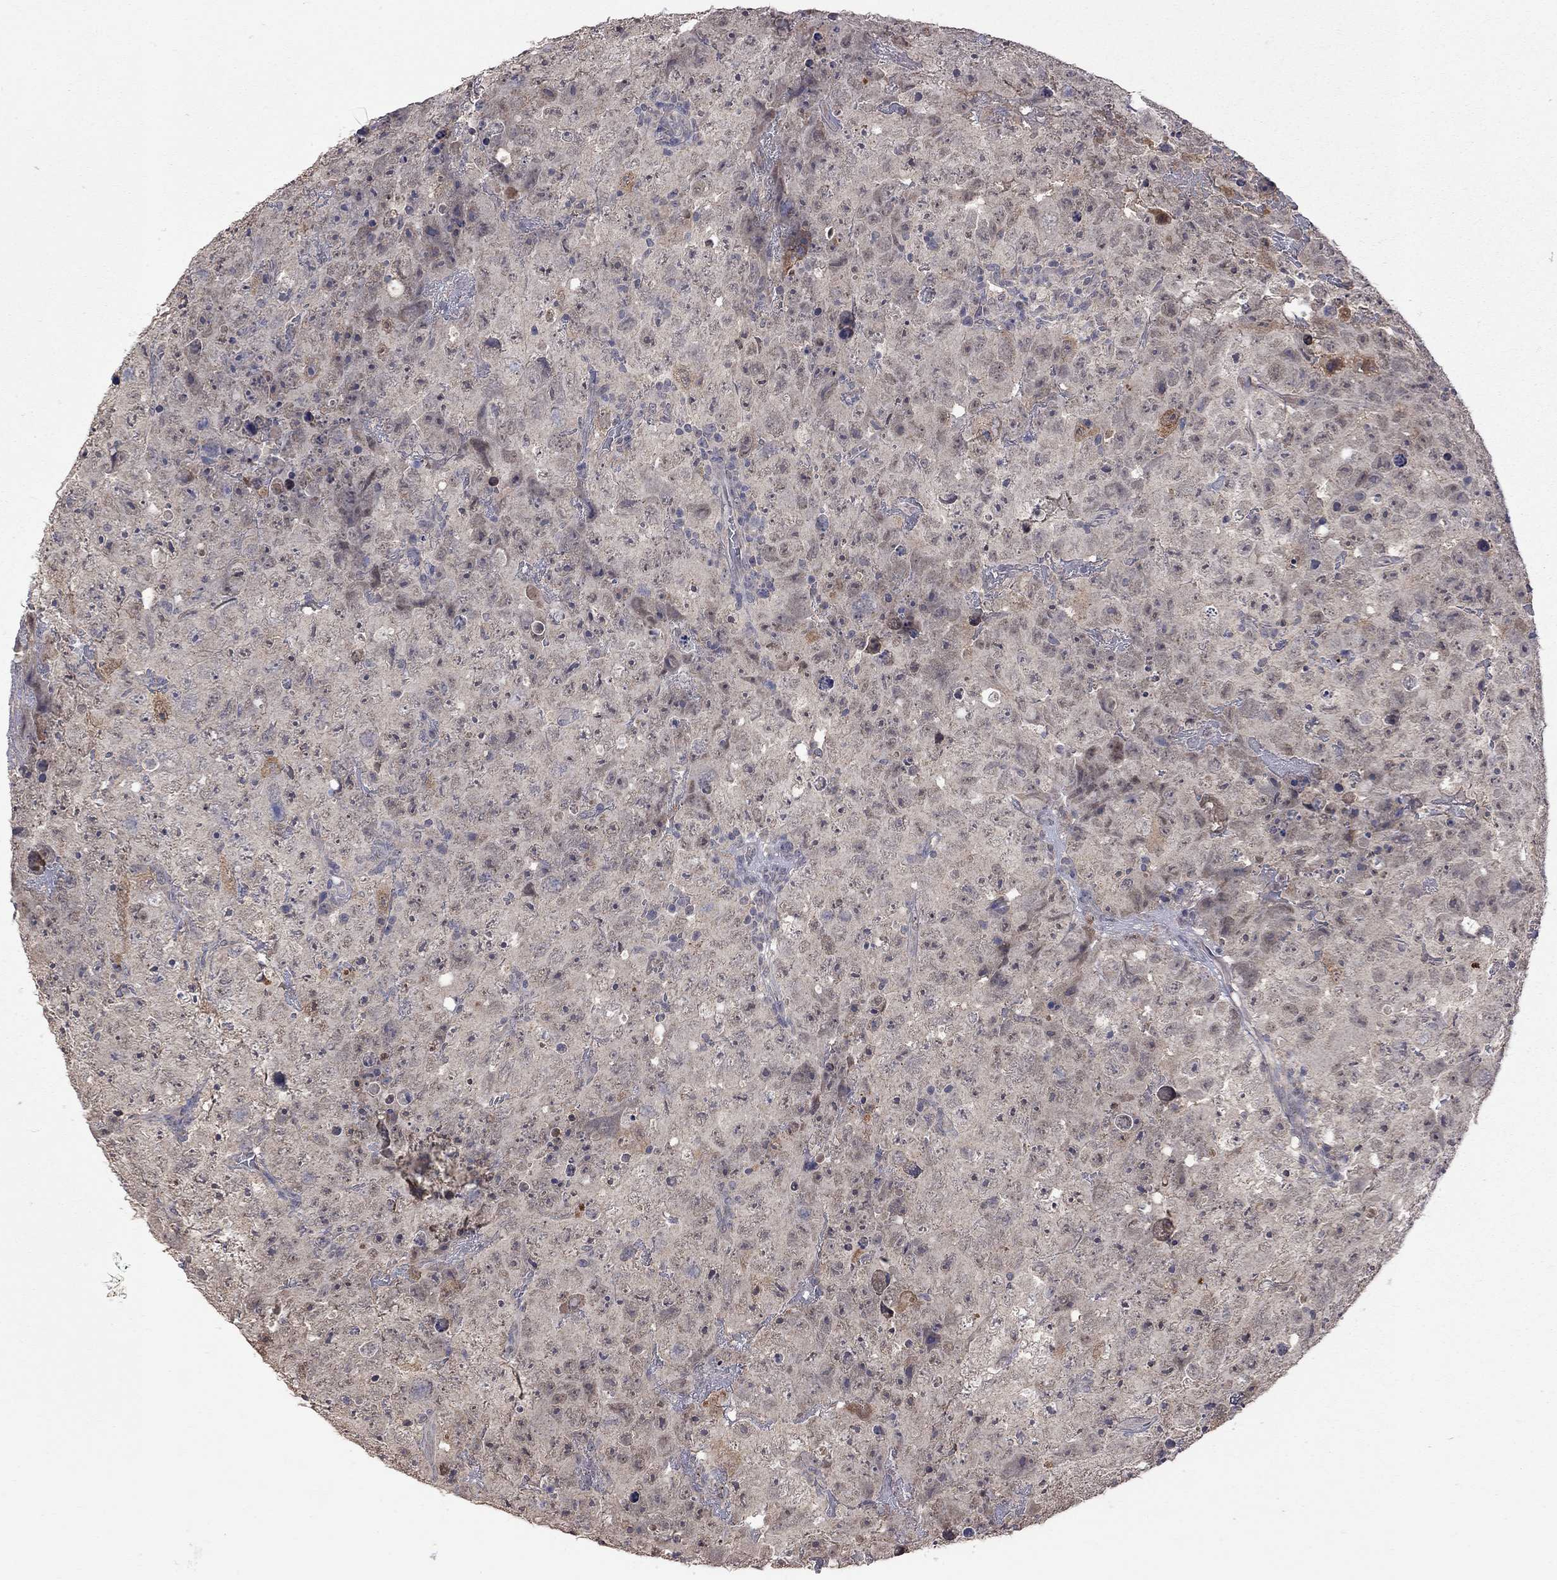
{"staining": {"intensity": "weak", "quantity": ">75%", "location": "cytoplasmic/membranous"}, "tissue": "testis cancer", "cell_type": "Tumor cells", "image_type": "cancer", "snomed": [{"axis": "morphology", "description": "Carcinoma, Embryonal, NOS"}, {"axis": "topography", "description": "Testis"}], "caption": "High-magnification brightfield microscopy of testis cancer stained with DAB (3,3'-diaminobenzidine) (brown) and counterstained with hematoxylin (blue). tumor cells exhibit weak cytoplasmic/membranous positivity is identified in approximately>75% of cells.", "gene": "HTR6", "patient": {"sex": "male", "age": 24}}